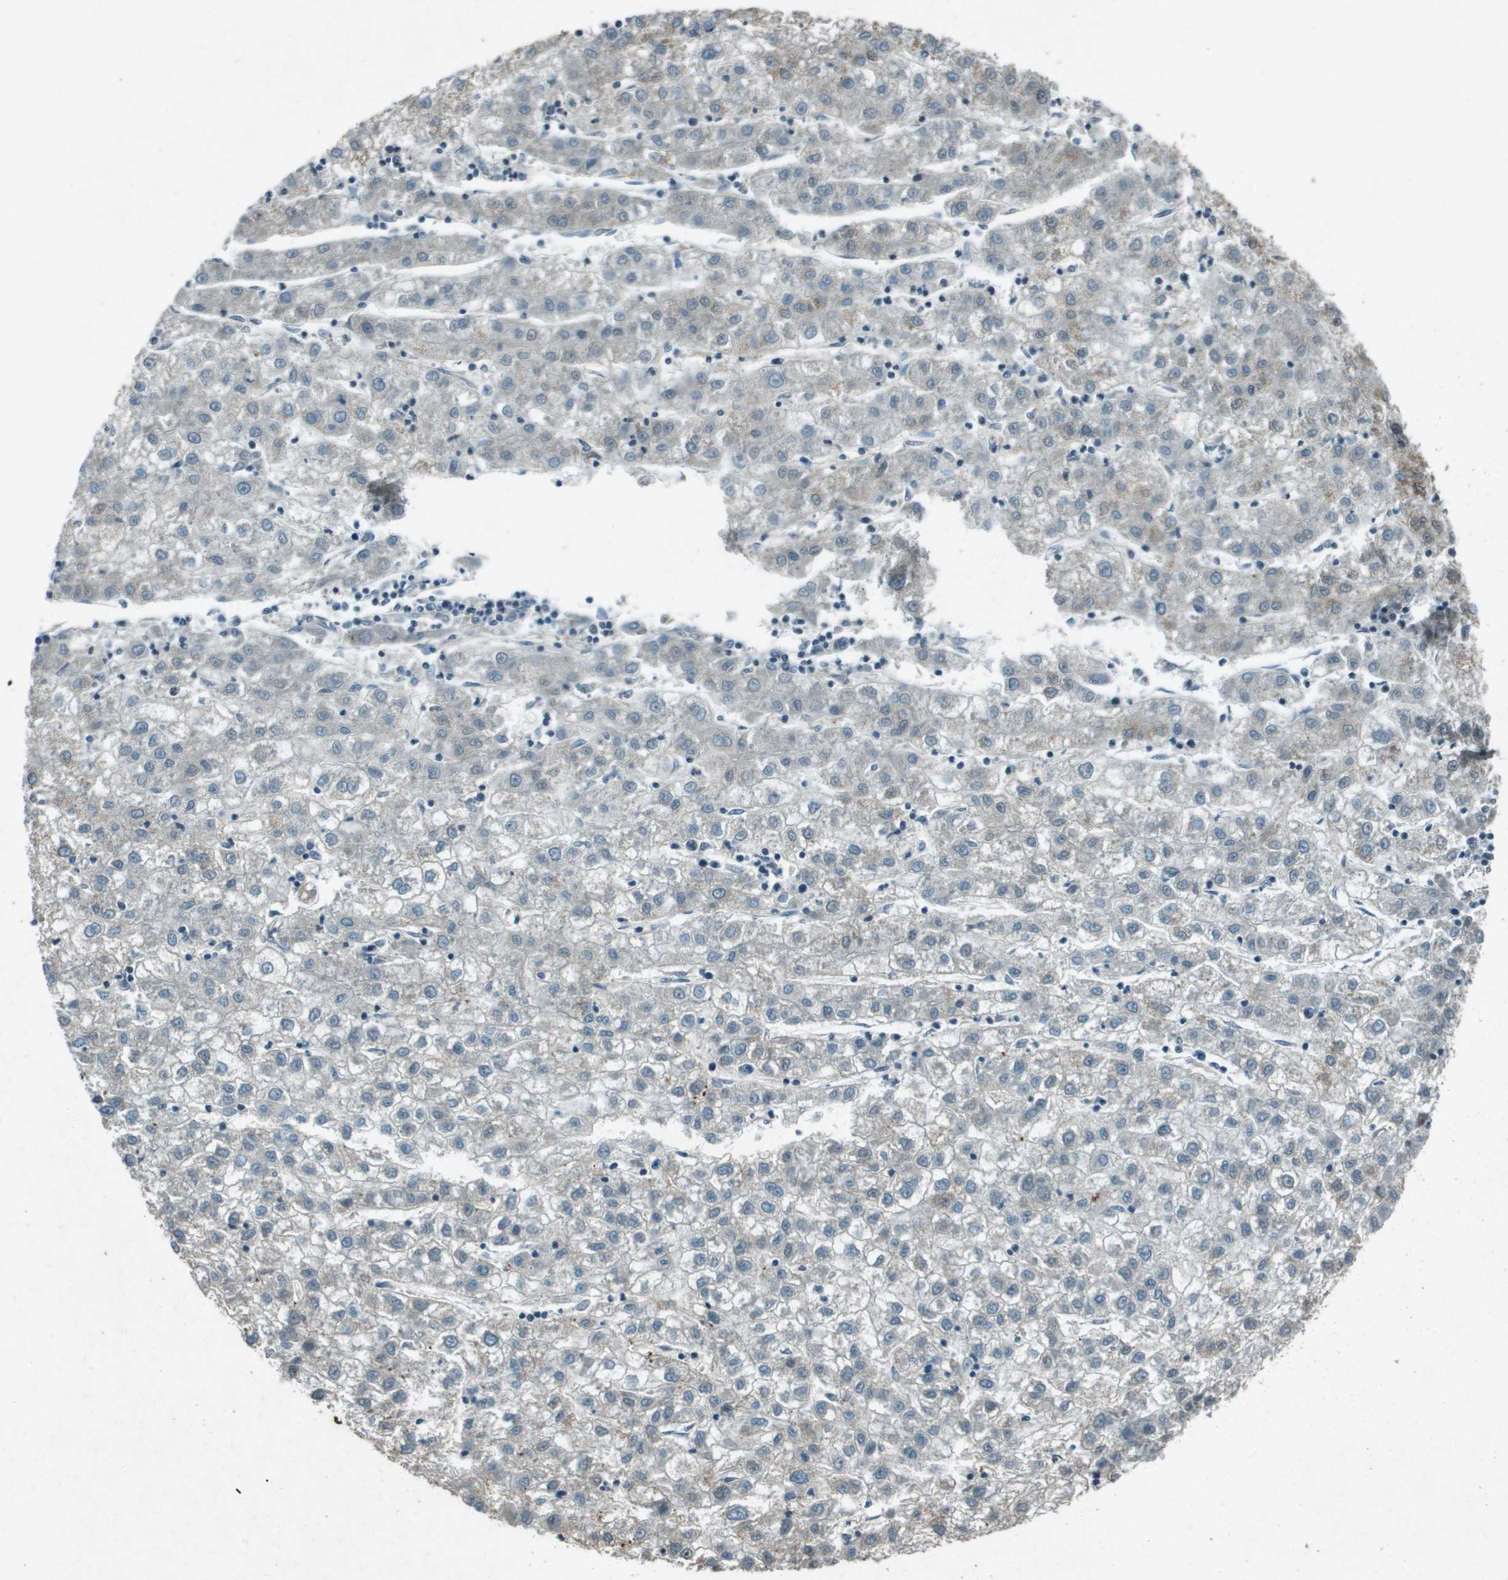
{"staining": {"intensity": "weak", "quantity": "<25%", "location": "cytoplasmic/membranous"}, "tissue": "liver cancer", "cell_type": "Tumor cells", "image_type": "cancer", "snomed": [{"axis": "morphology", "description": "Carcinoma, Hepatocellular, NOS"}, {"axis": "topography", "description": "Liver"}], "caption": "Tumor cells show no significant positivity in hepatocellular carcinoma (liver).", "gene": "MIGA1", "patient": {"sex": "male", "age": 72}}